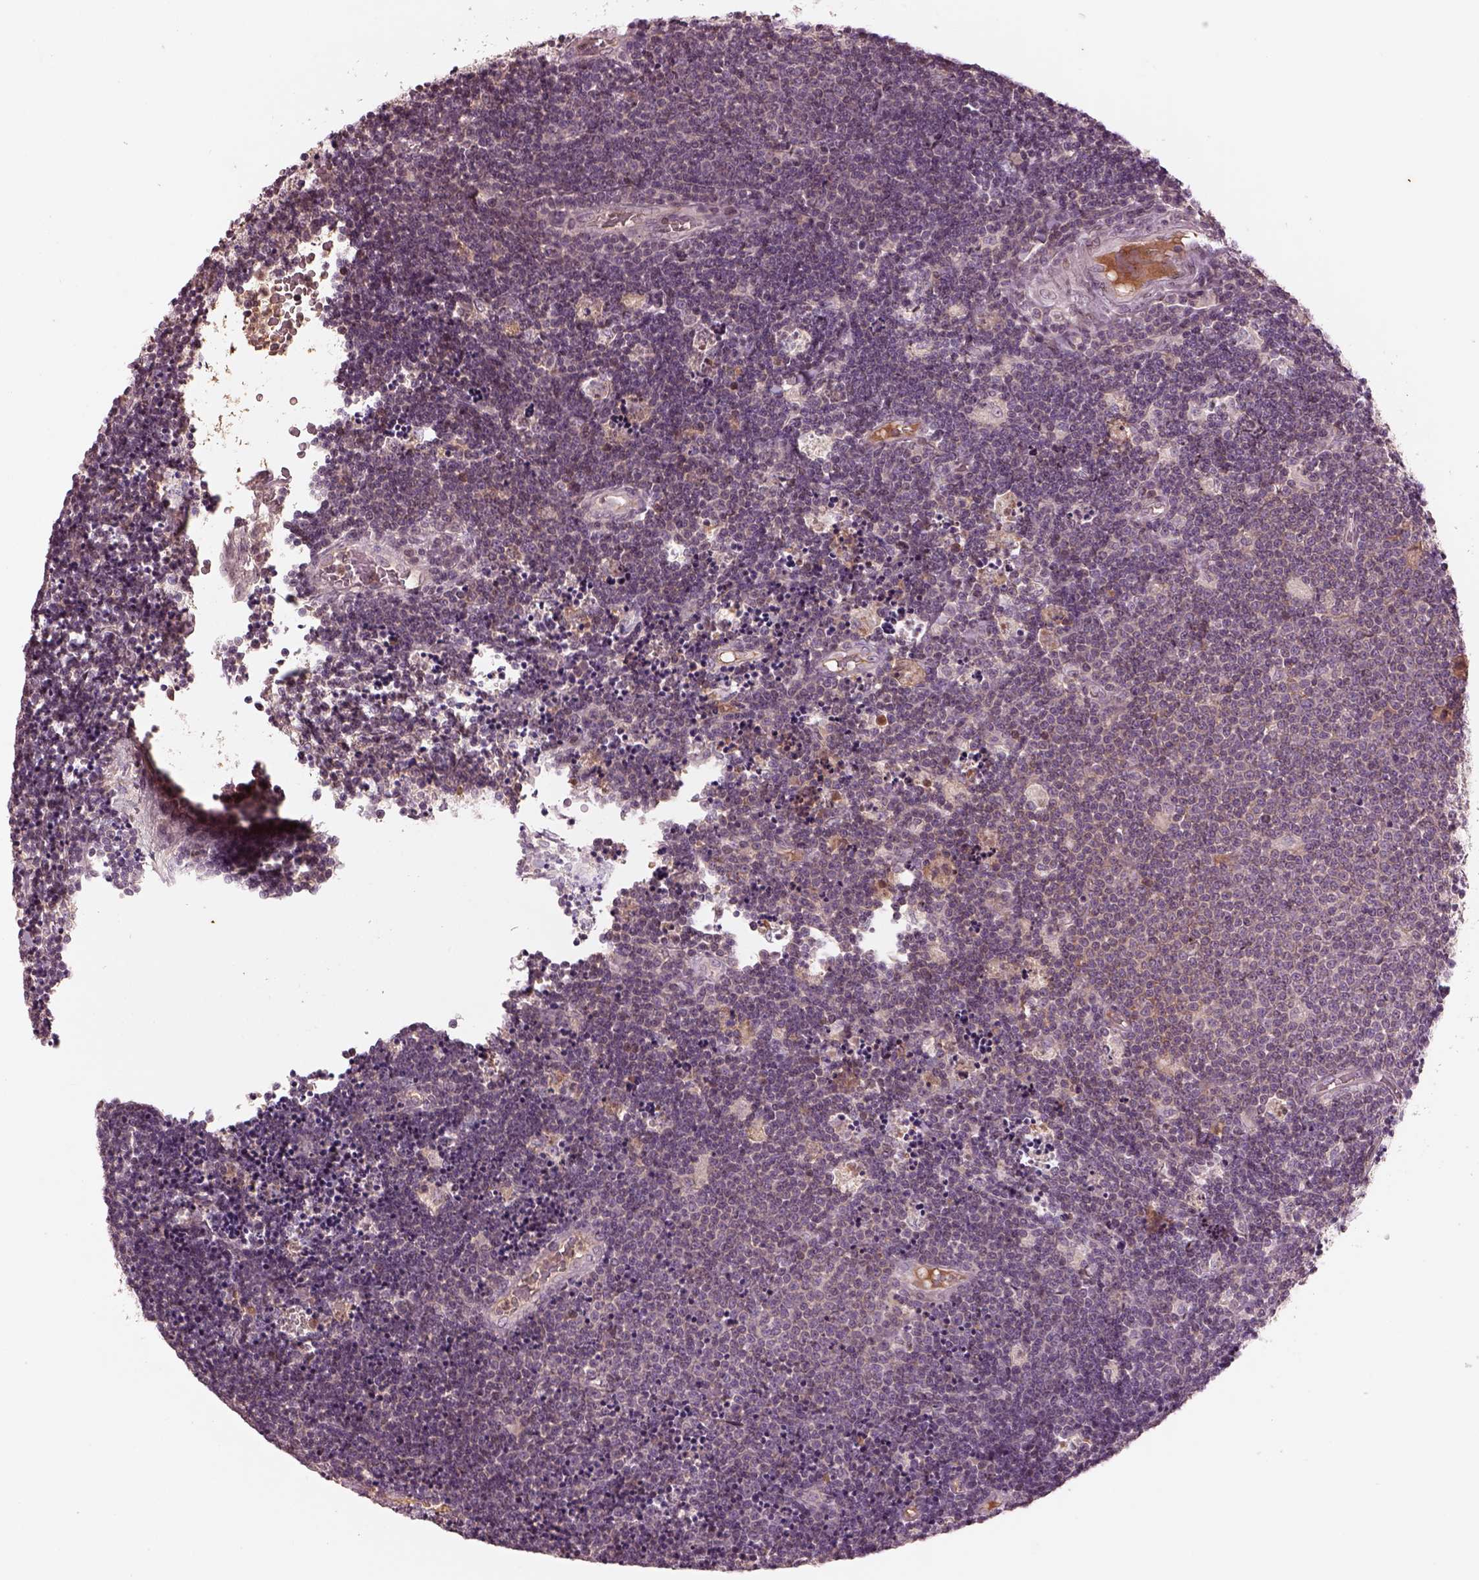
{"staining": {"intensity": "negative", "quantity": "none", "location": "none"}, "tissue": "lymphoma", "cell_type": "Tumor cells", "image_type": "cancer", "snomed": [{"axis": "morphology", "description": "Malignant lymphoma, non-Hodgkin's type, Low grade"}, {"axis": "topography", "description": "Brain"}], "caption": "Immunohistochemical staining of human low-grade malignant lymphoma, non-Hodgkin's type demonstrates no significant positivity in tumor cells.", "gene": "PTX4", "patient": {"sex": "female", "age": 66}}